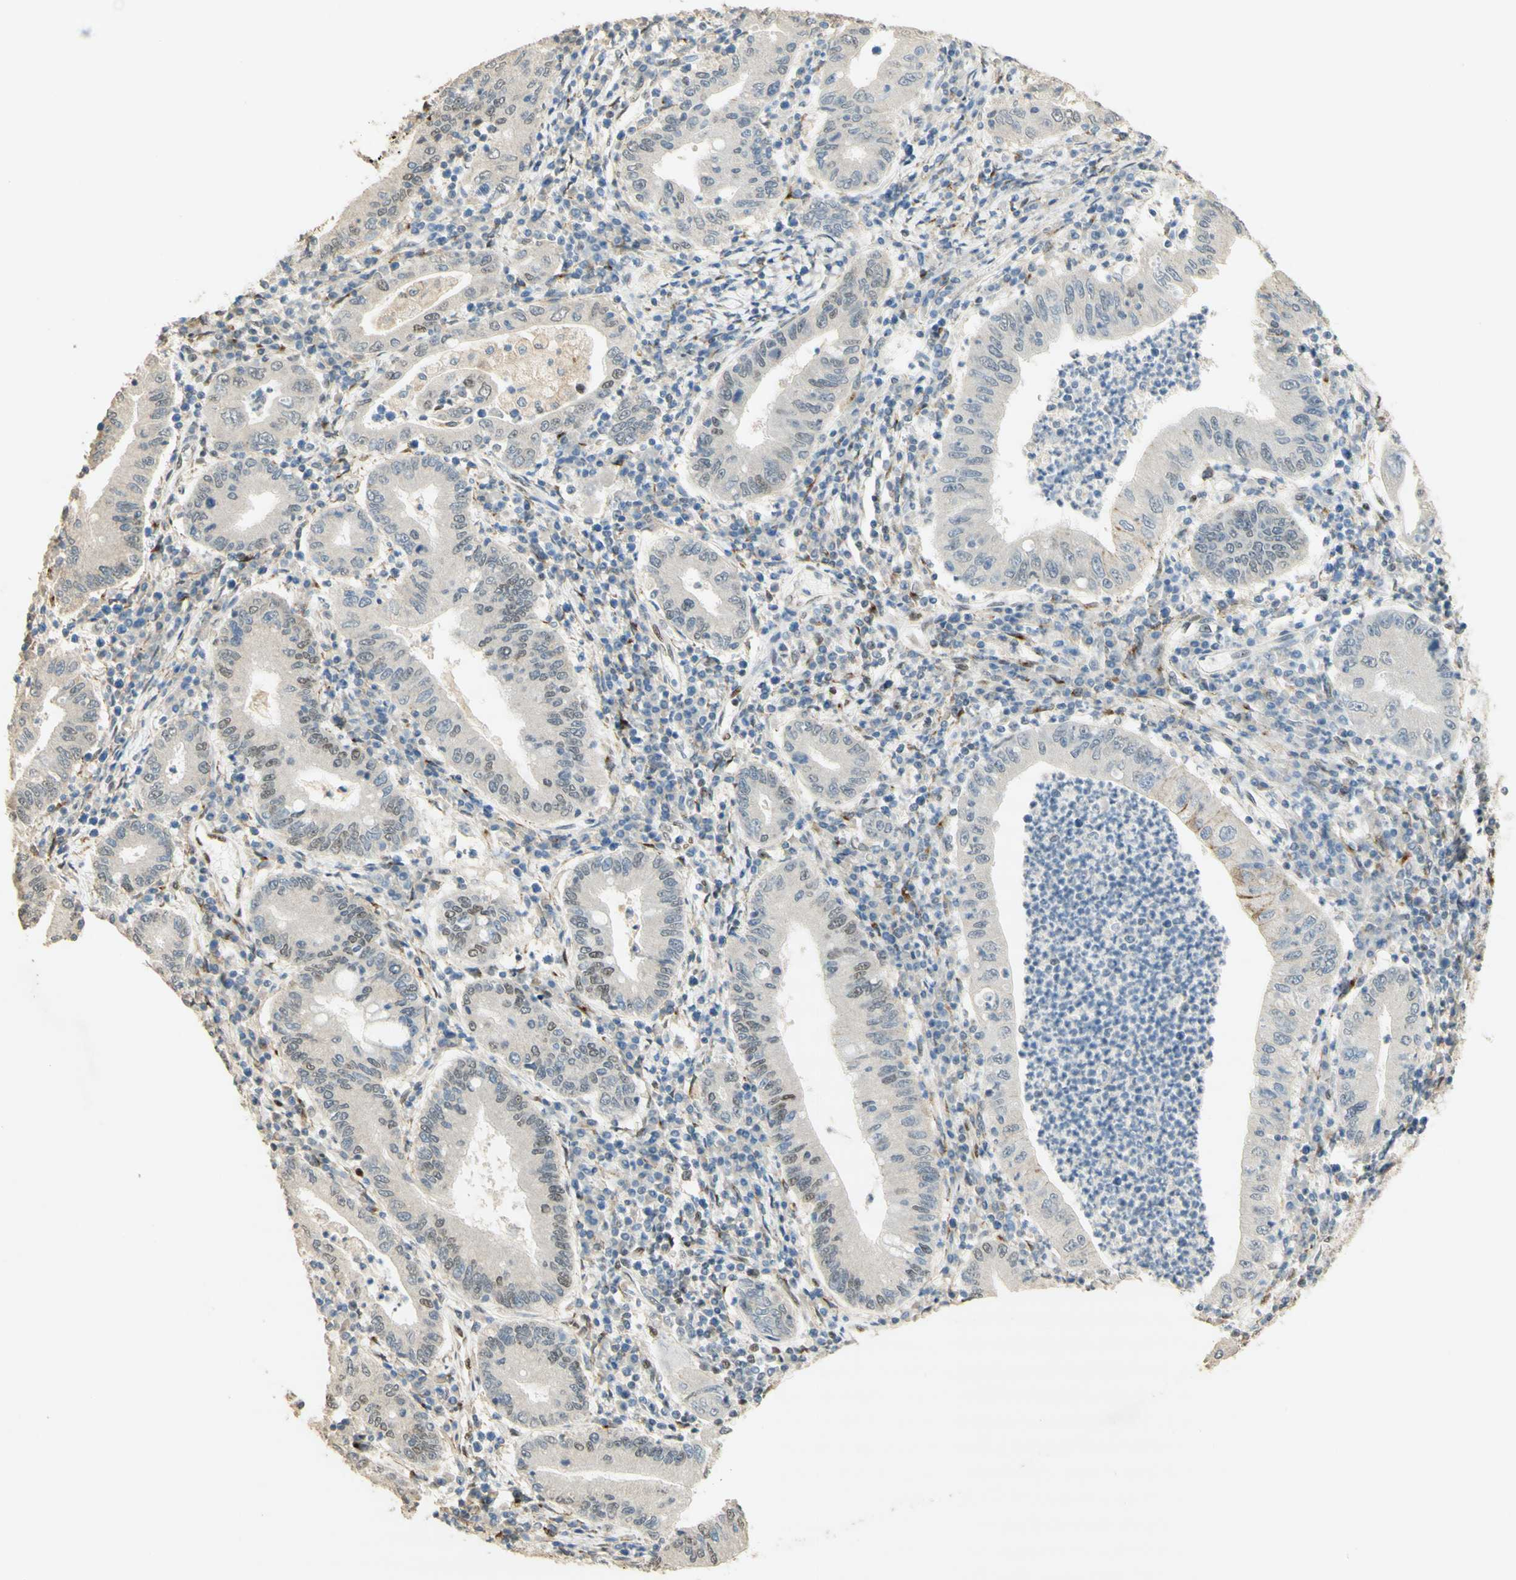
{"staining": {"intensity": "negative", "quantity": "none", "location": "none"}, "tissue": "stomach cancer", "cell_type": "Tumor cells", "image_type": "cancer", "snomed": [{"axis": "morphology", "description": "Normal tissue, NOS"}, {"axis": "morphology", "description": "Adenocarcinoma, NOS"}, {"axis": "topography", "description": "Esophagus"}, {"axis": "topography", "description": "Stomach, upper"}, {"axis": "topography", "description": "Peripheral nerve tissue"}], "caption": "This is an immunohistochemistry (IHC) micrograph of human stomach cancer (adenocarcinoma). There is no positivity in tumor cells.", "gene": "FOXP1", "patient": {"sex": "male", "age": 62}}